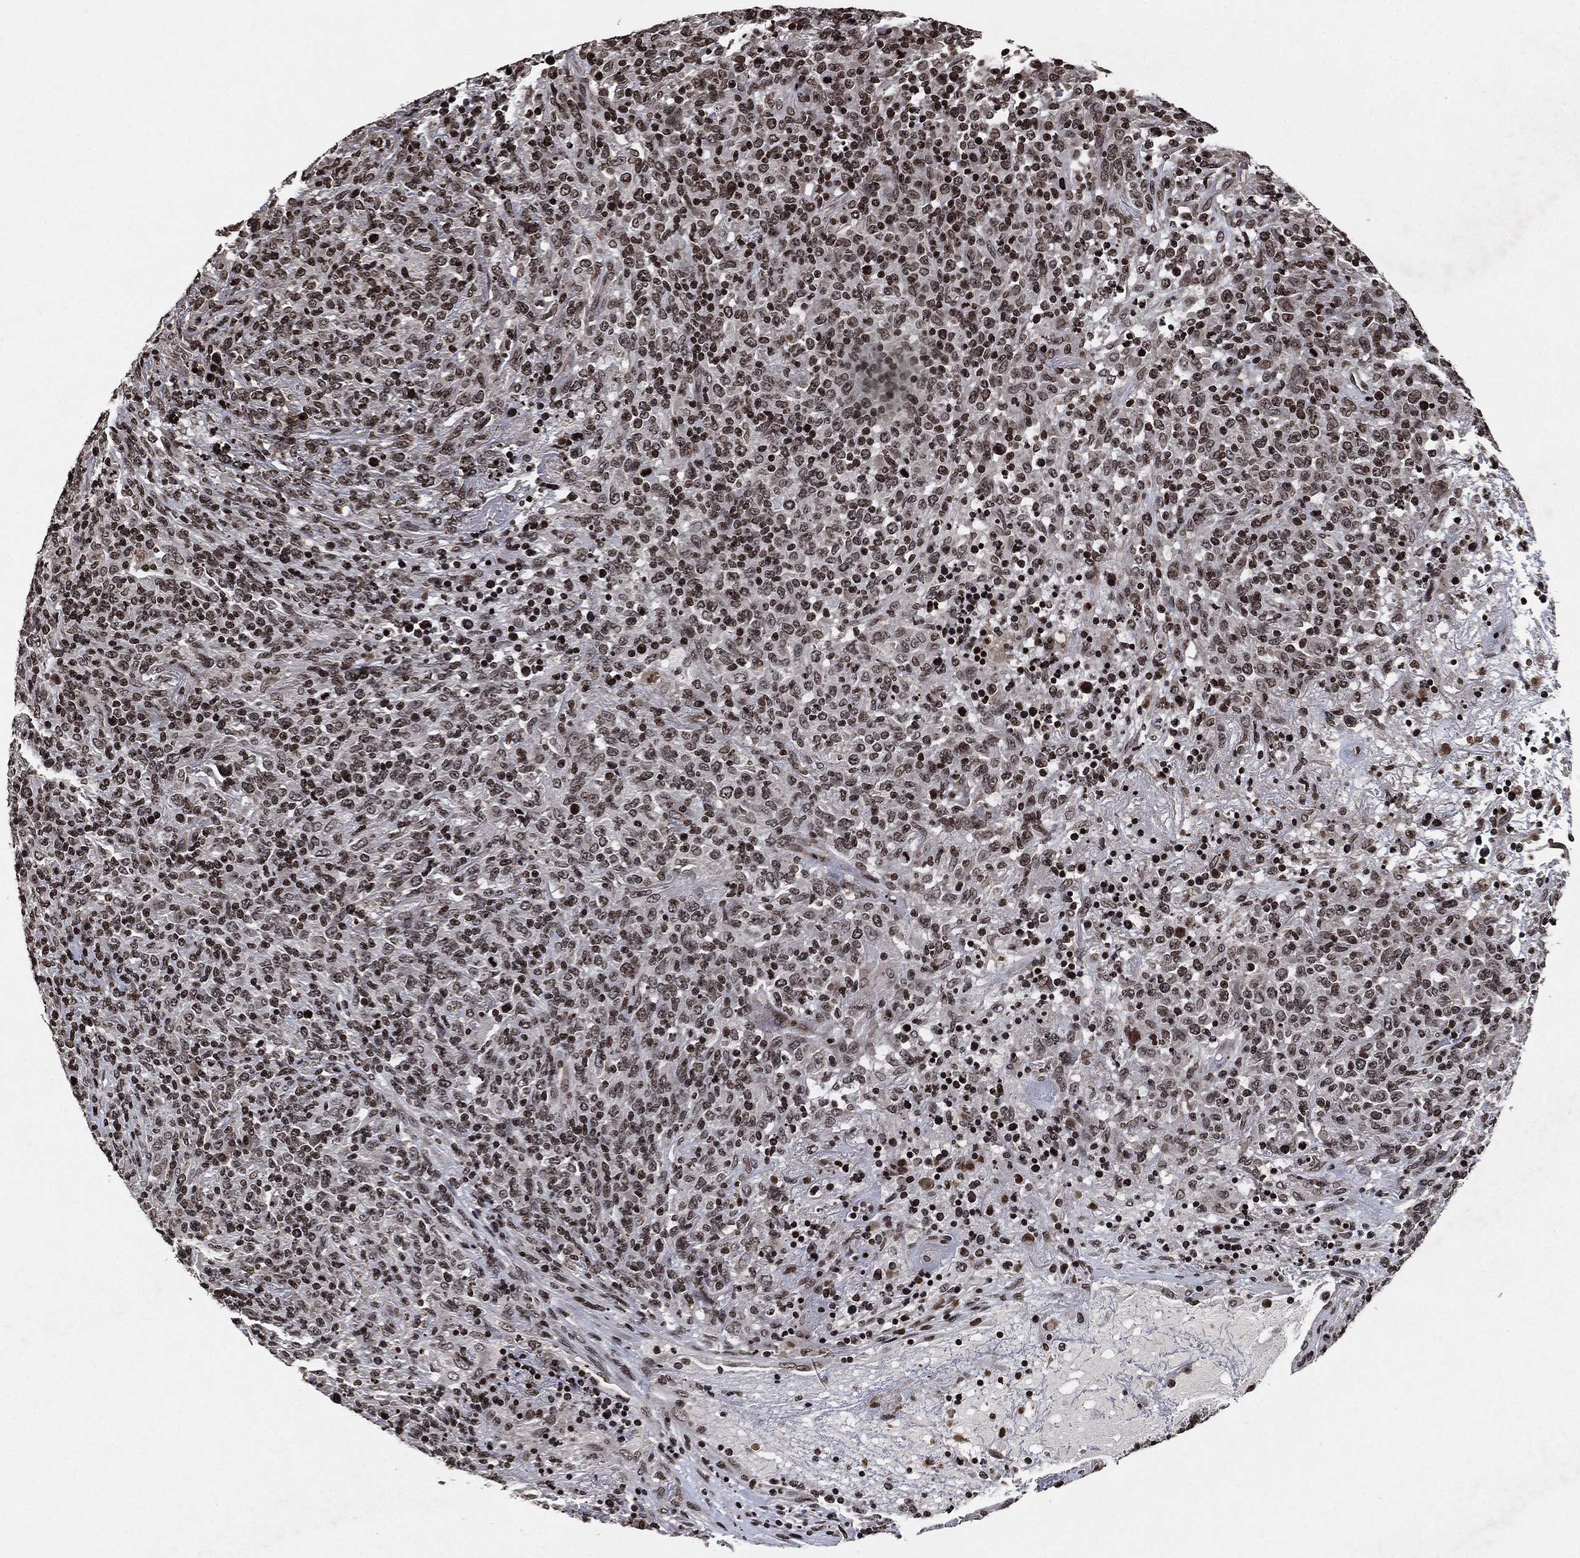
{"staining": {"intensity": "strong", "quantity": "<25%", "location": "nuclear"}, "tissue": "lymphoma", "cell_type": "Tumor cells", "image_type": "cancer", "snomed": [{"axis": "morphology", "description": "Malignant lymphoma, non-Hodgkin's type, High grade"}, {"axis": "topography", "description": "Lung"}], "caption": "Malignant lymphoma, non-Hodgkin's type (high-grade) was stained to show a protein in brown. There is medium levels of strong nuclear expression in approximately <25% of tumor cells.", "gene": "JUN", "patient": {"sex": "male", "age": 79}}